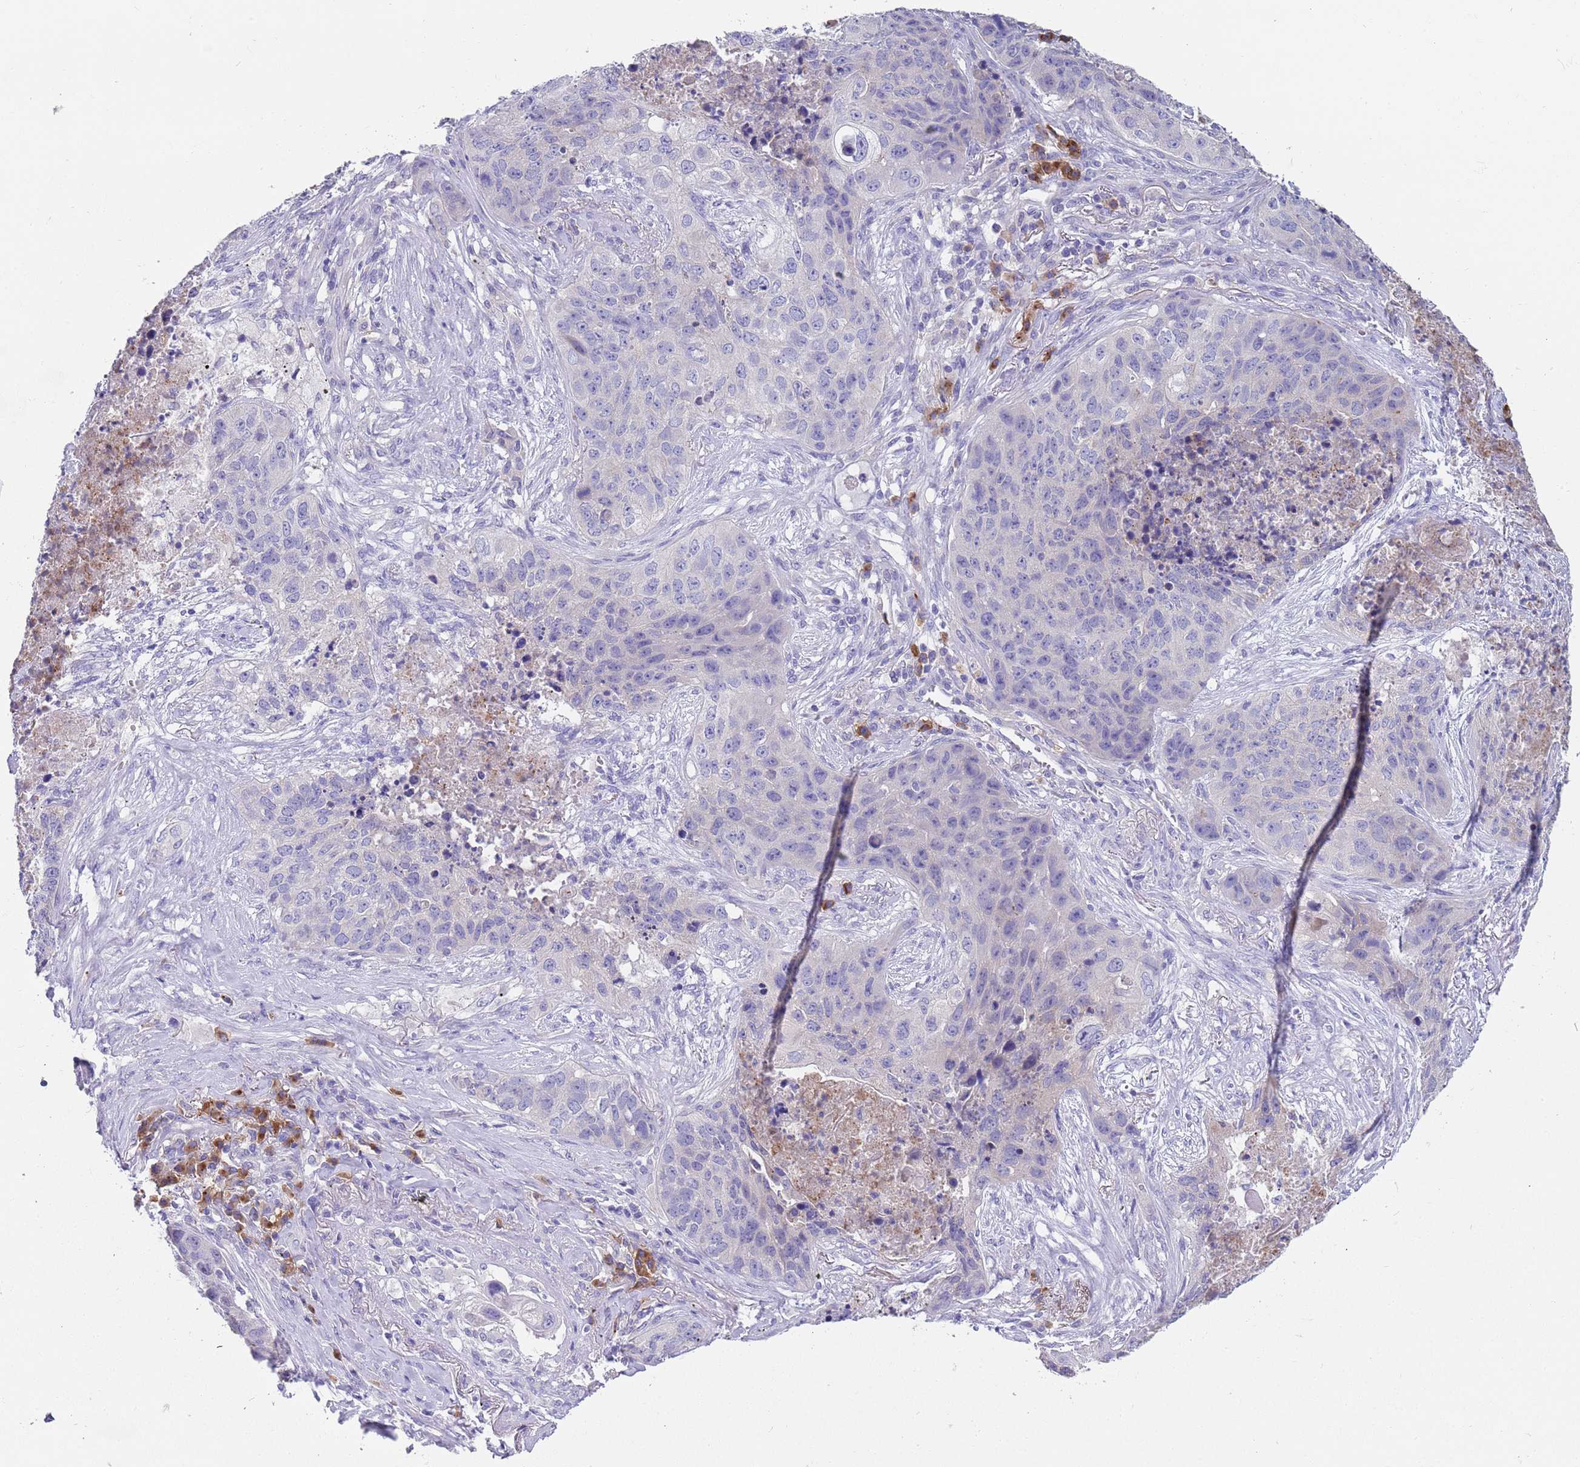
{"staining": {"intensity": "negative", "quantity": "none", "location": "none"}, "tissue": "lung cancer", "cell_type": "Tumor cells", "image_type": "cancer", "snomed": [{"axis": "morphology", "description": "Squamous cell carcinoma, NOS"}, {"axis": "topography", "description": "Lung"}], "caption": "DAB (3,3'-diaminobenzidine) immunohistochemical staining of lung cancer exhibits no significant positivity in tumor cells.", "gene": "TYW1", "patient": {"sex": "female", "age": 63}}